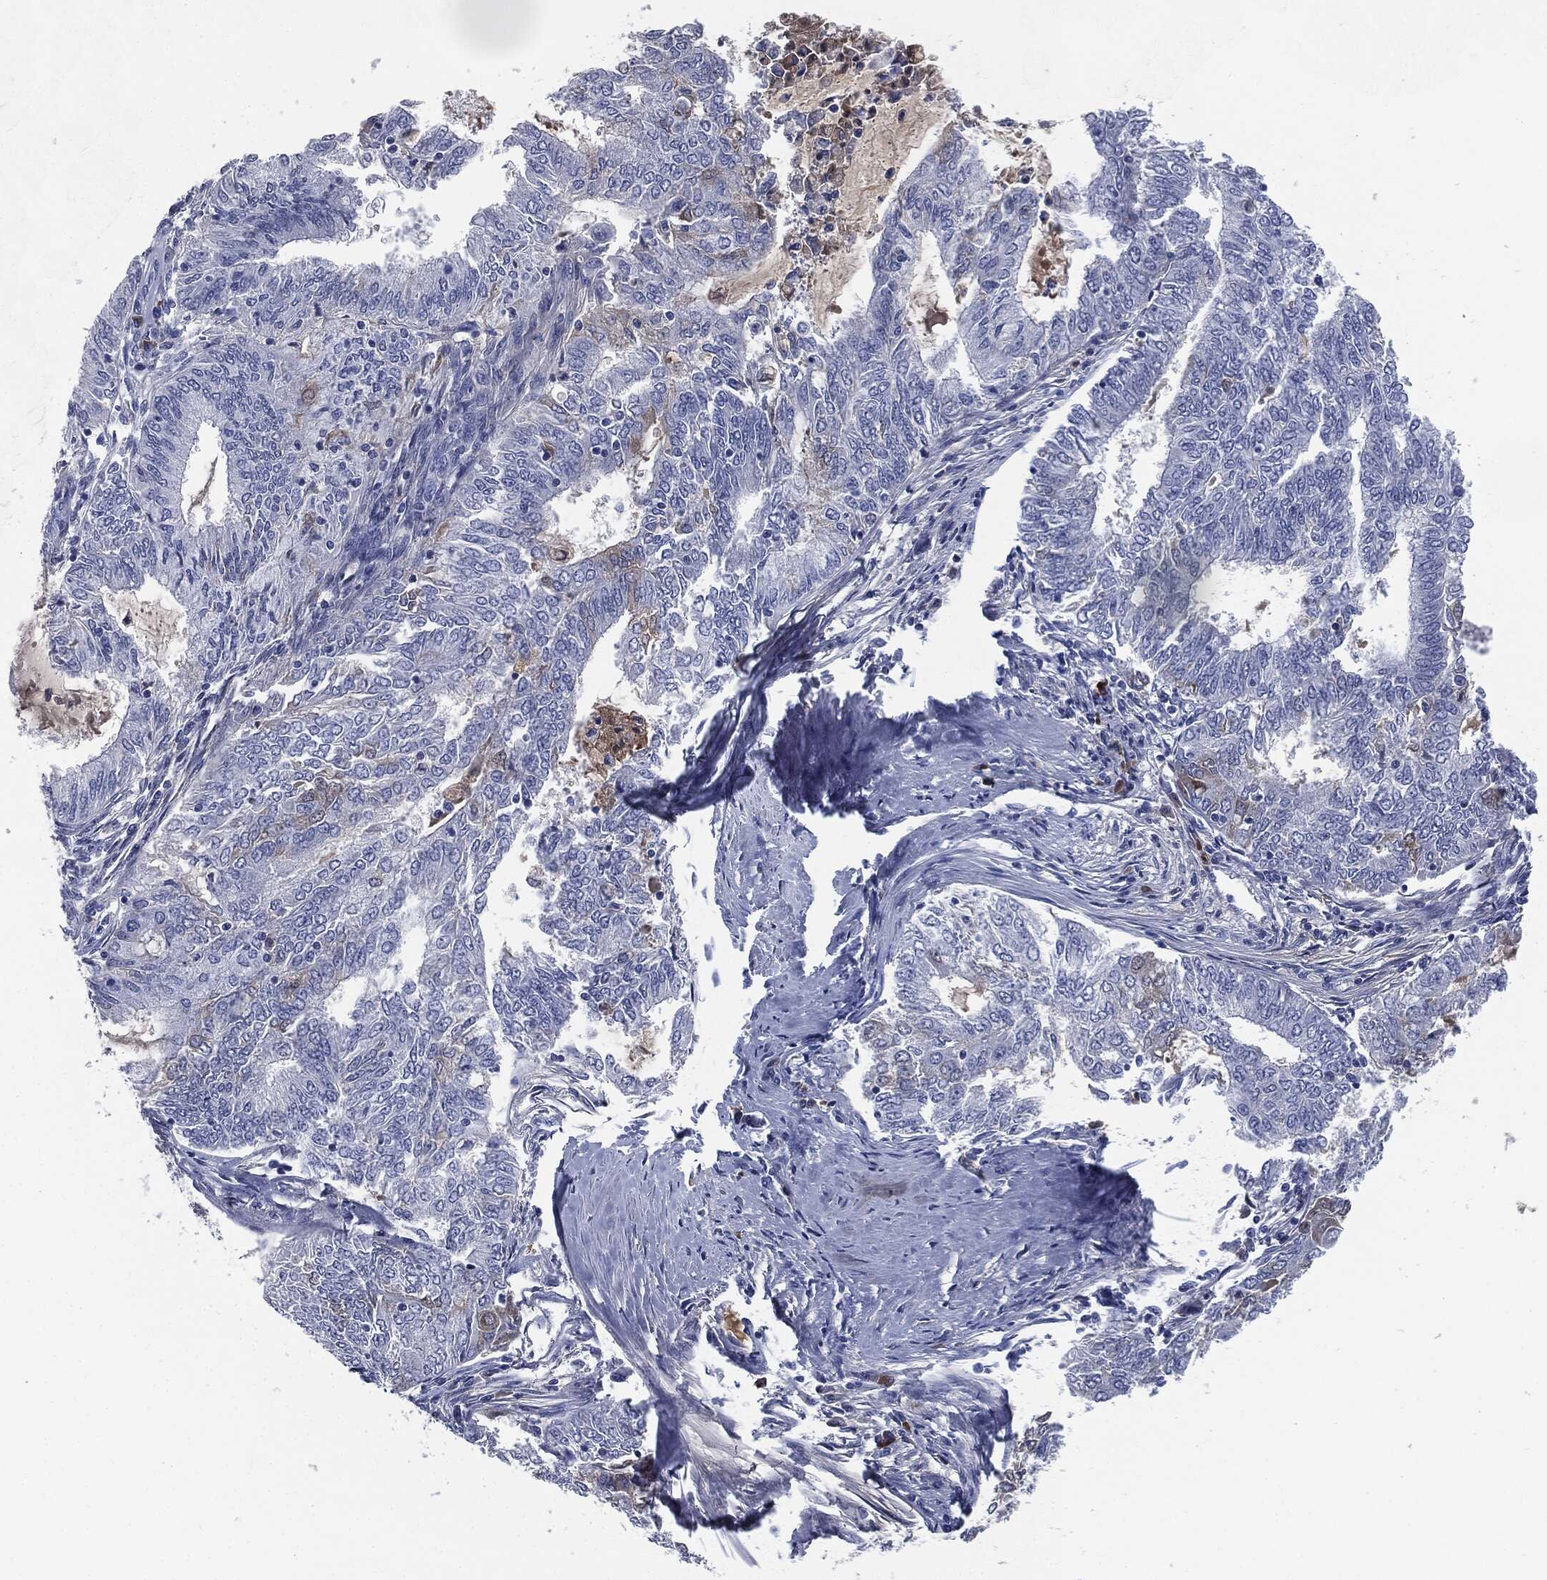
{"staining": {"intensity": "negative", "quantity": "none", "location": "none"}, "tissue": "endometrial cancer", "cell_type": "Tumor cells", "image_type": "cancer", "snomed": [{"axis": "morphology", "description": "Adenocarcinoma, NOS"}, {"axis": "topography", "description": "Endometrium"}], "caption": "Human endometrial adenocarcinoma stained for a protein using IHC shows no staining in tumor cells.", "gene": "SIGLEC7", "patient": {"sex": "female", "age": 62}}